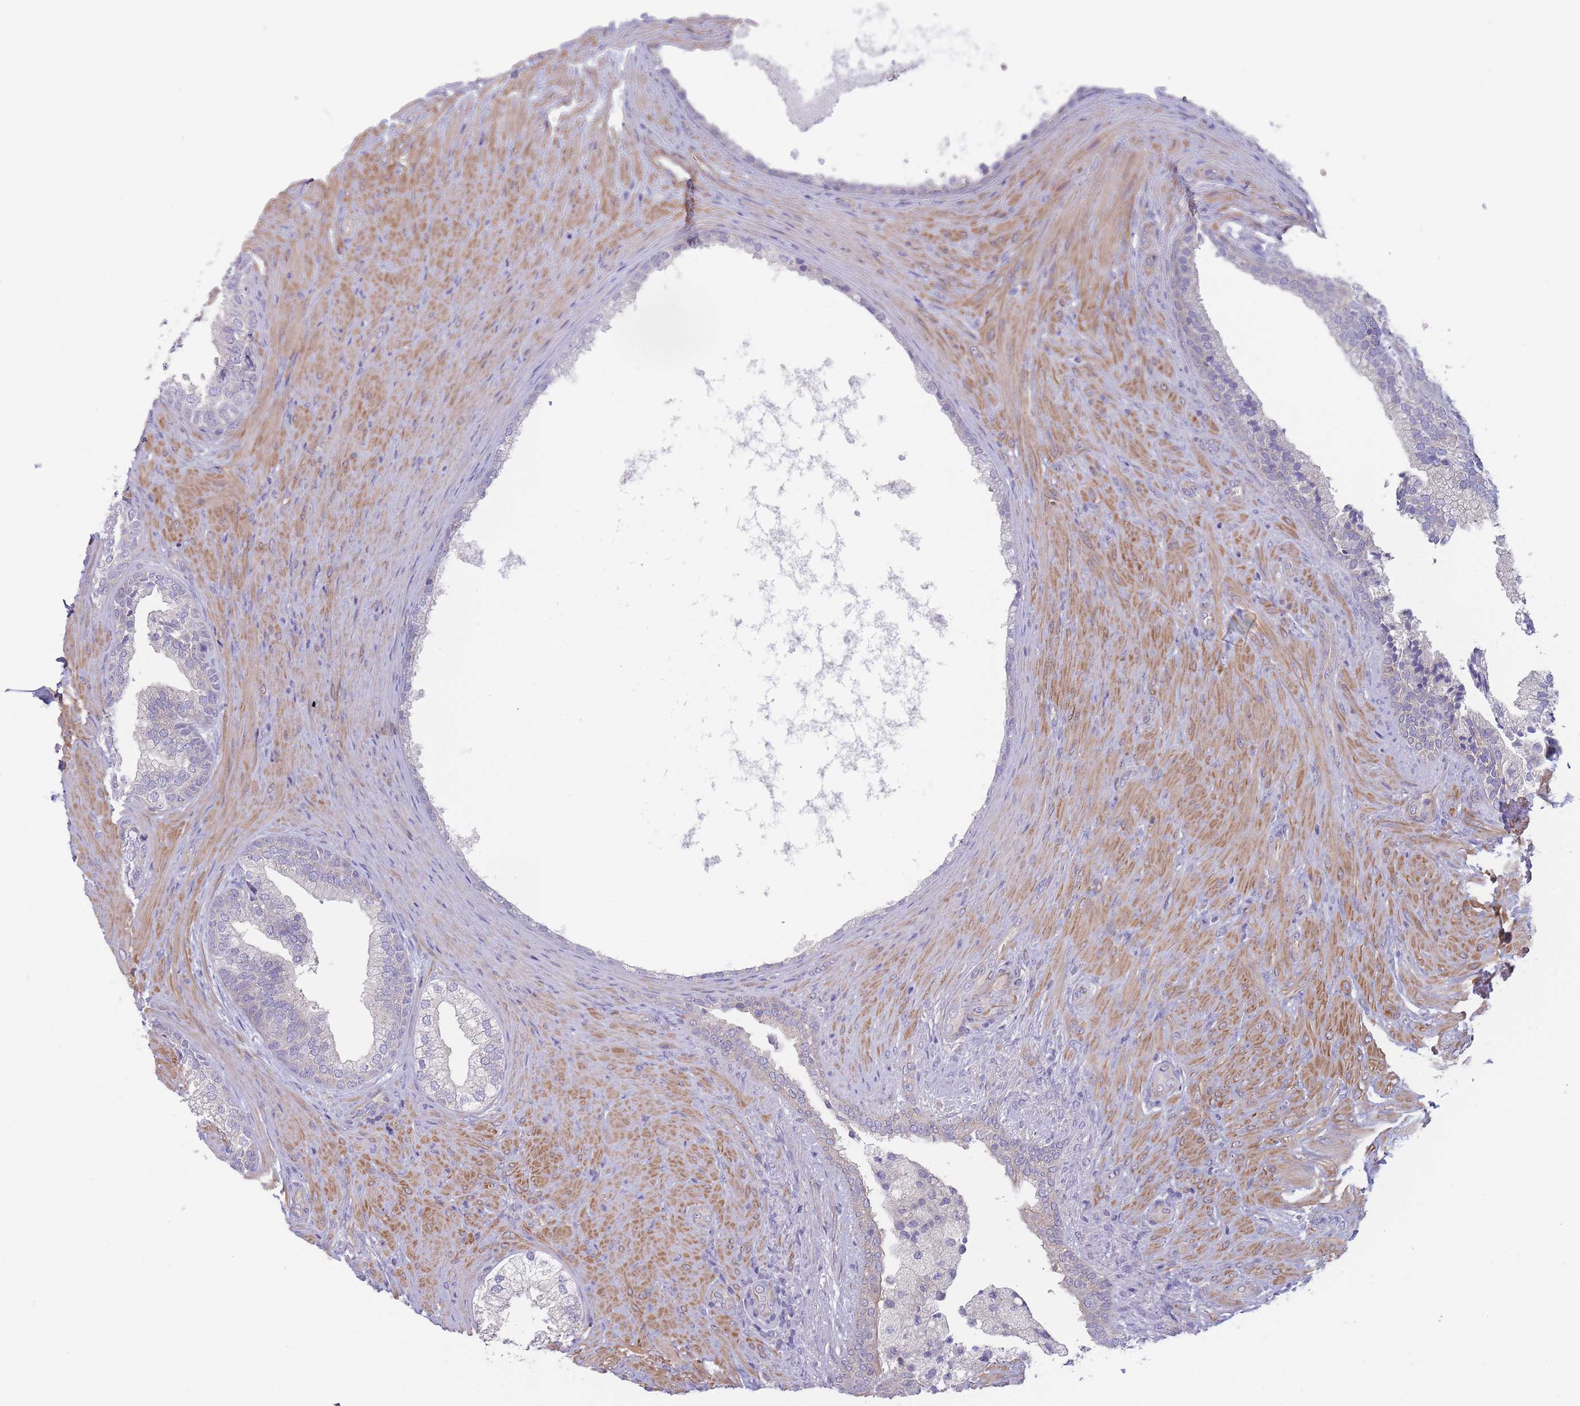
{"staining": {"intensity": "negative", "quantity": "none", "location": "none"}, "tissue": "prostate", "cell_type": "Glandular cells", "image_type": "normal", "snomed": [{"axis": "morphology", "description": "Normal tissue, NOS"}, {"axis": "topography", "description": "Prostate"}], "caption": "The micrograph demonstrates no significant positivity in glandular cells of prostate.", "gene": "PNPLA5", "patient": {"sex": "male", "age": 76}}